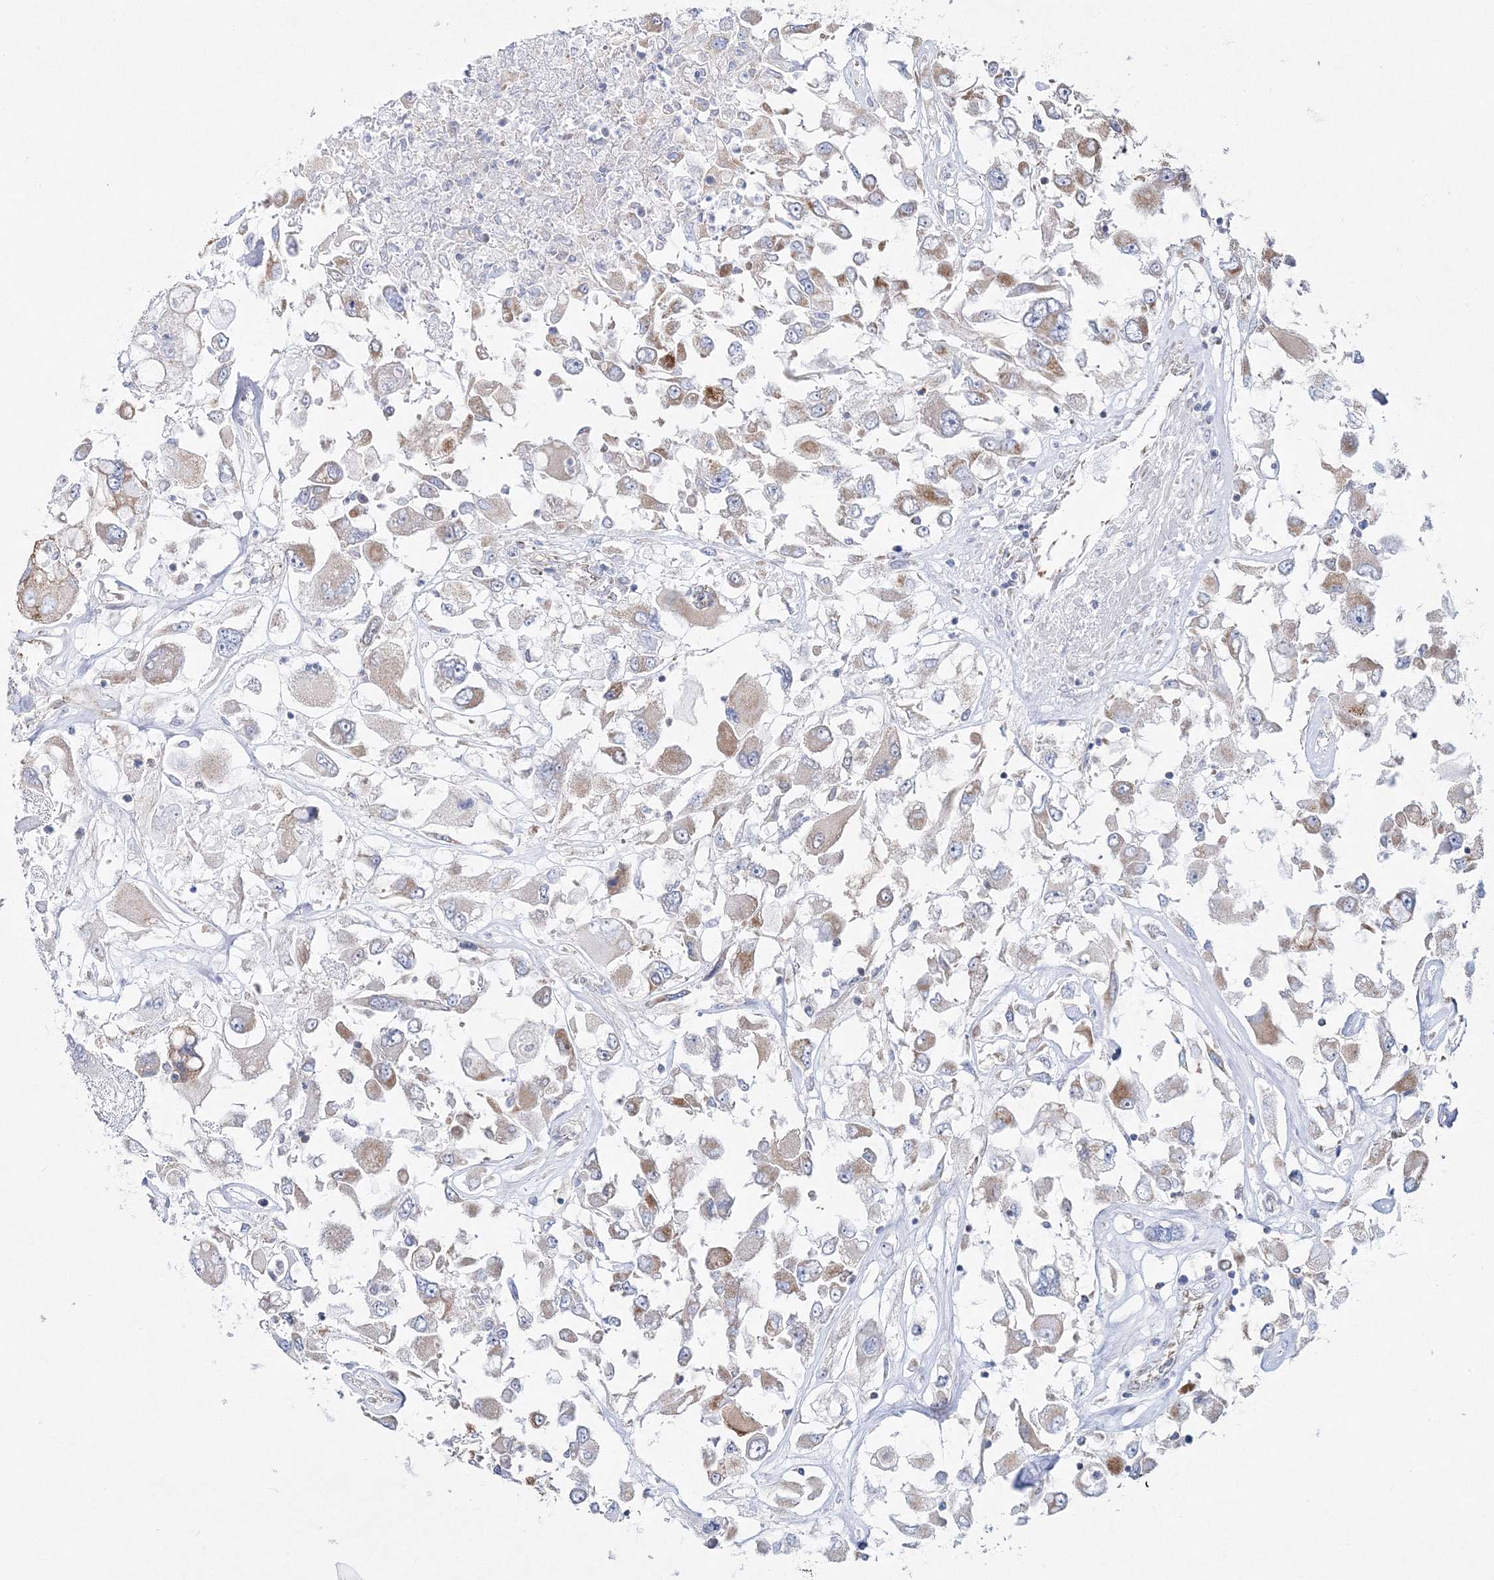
{"staining": {"intensity": "moderate", "quantity": "<25%", "location": "cytoplasmic/membranous"}, "tissue": "renal cancer", "cell_type": "Tumor cells", "image_type": "cancer", "snomed": [{"axis": "morphology", "description": "Adenocarcinoma, NOS"}, {"axis": "topography", "description": "Kidney"}], "caption": "Renal adenocarcinoma stained with immunohistochemistry shows moderate cytoplasmic/membranous staining in about <25% of tumor cells.", "gene": "HIBCH", "patient": {"sex": "female", "age": 52}}